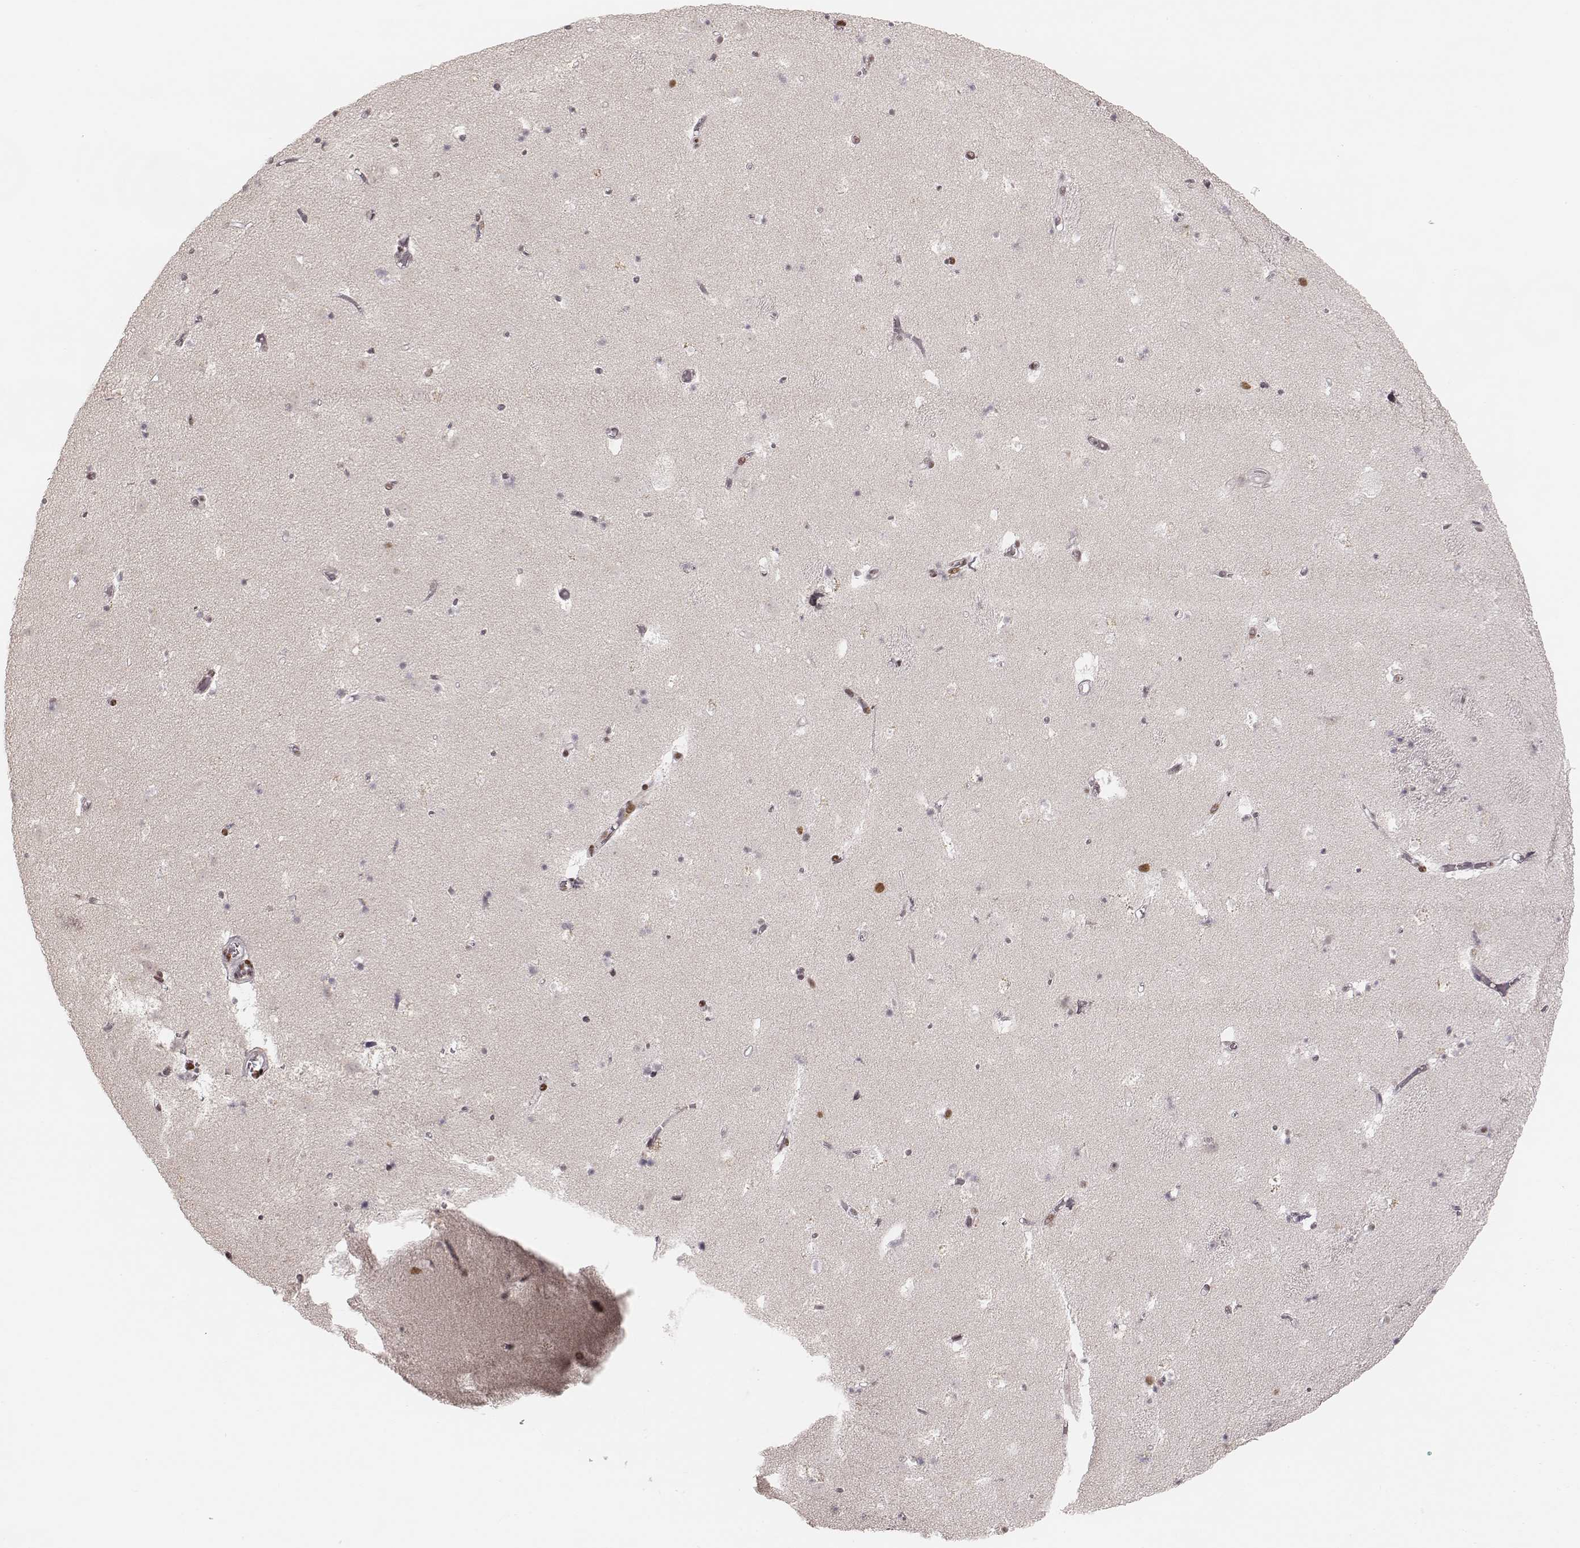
{"staining": {"intensity": "negative", "quantity": "none", "location": "none"}, "tissue": "caudate", "cell_type": "Glial cells", "image_type": "normal", "snomed": [{"axis": "morphology", "description": "Normal tissue, NOS"}, {"axis": "topography", "description": "Lateral ventricle wall"}], "caption": "This is an IHC histopathology image of benign caudate. There is no expression in glial cells.", "gene": "HNRNPC", "patient": {"sex": "female", "age": 42}}